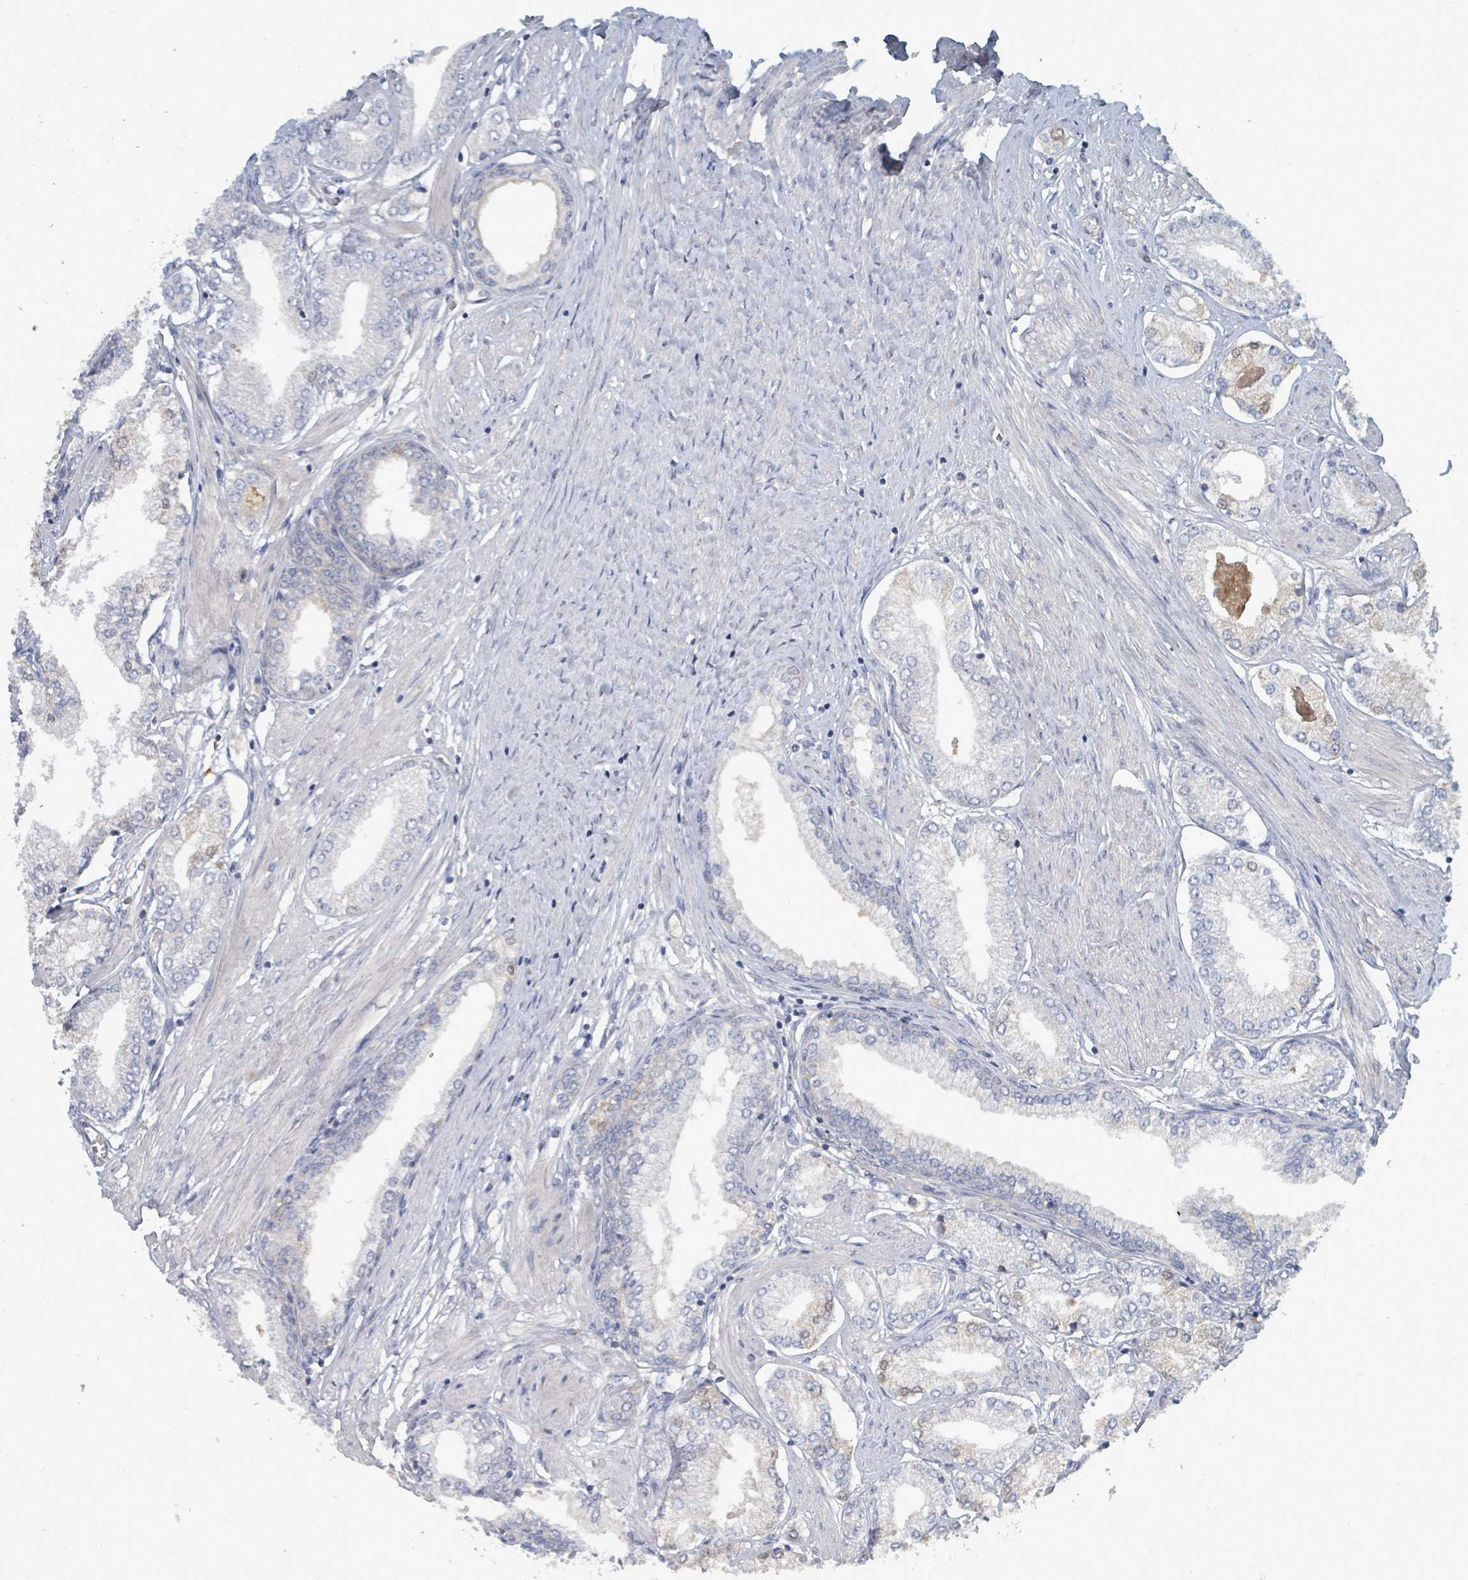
{"staining": {"intensity": "negative", "quantity": "none", "location": "none"}, "tissue": "prostate cancer", "cell_type": "Tumor cells", "image_type": "cancer", "snomed": [{"axis": "morphology", "description": "Adenocarcinoma, High grade"}, {"axis": "topography", "description": "Prostate and seminal vesicle, NOS"}], "caption": "Tumor cells are negative for protein expression in human high-grade adenocarcinoma (prostate).", "gene": "SLC25A23", "patient": {"sex": "male", "age": 64}}